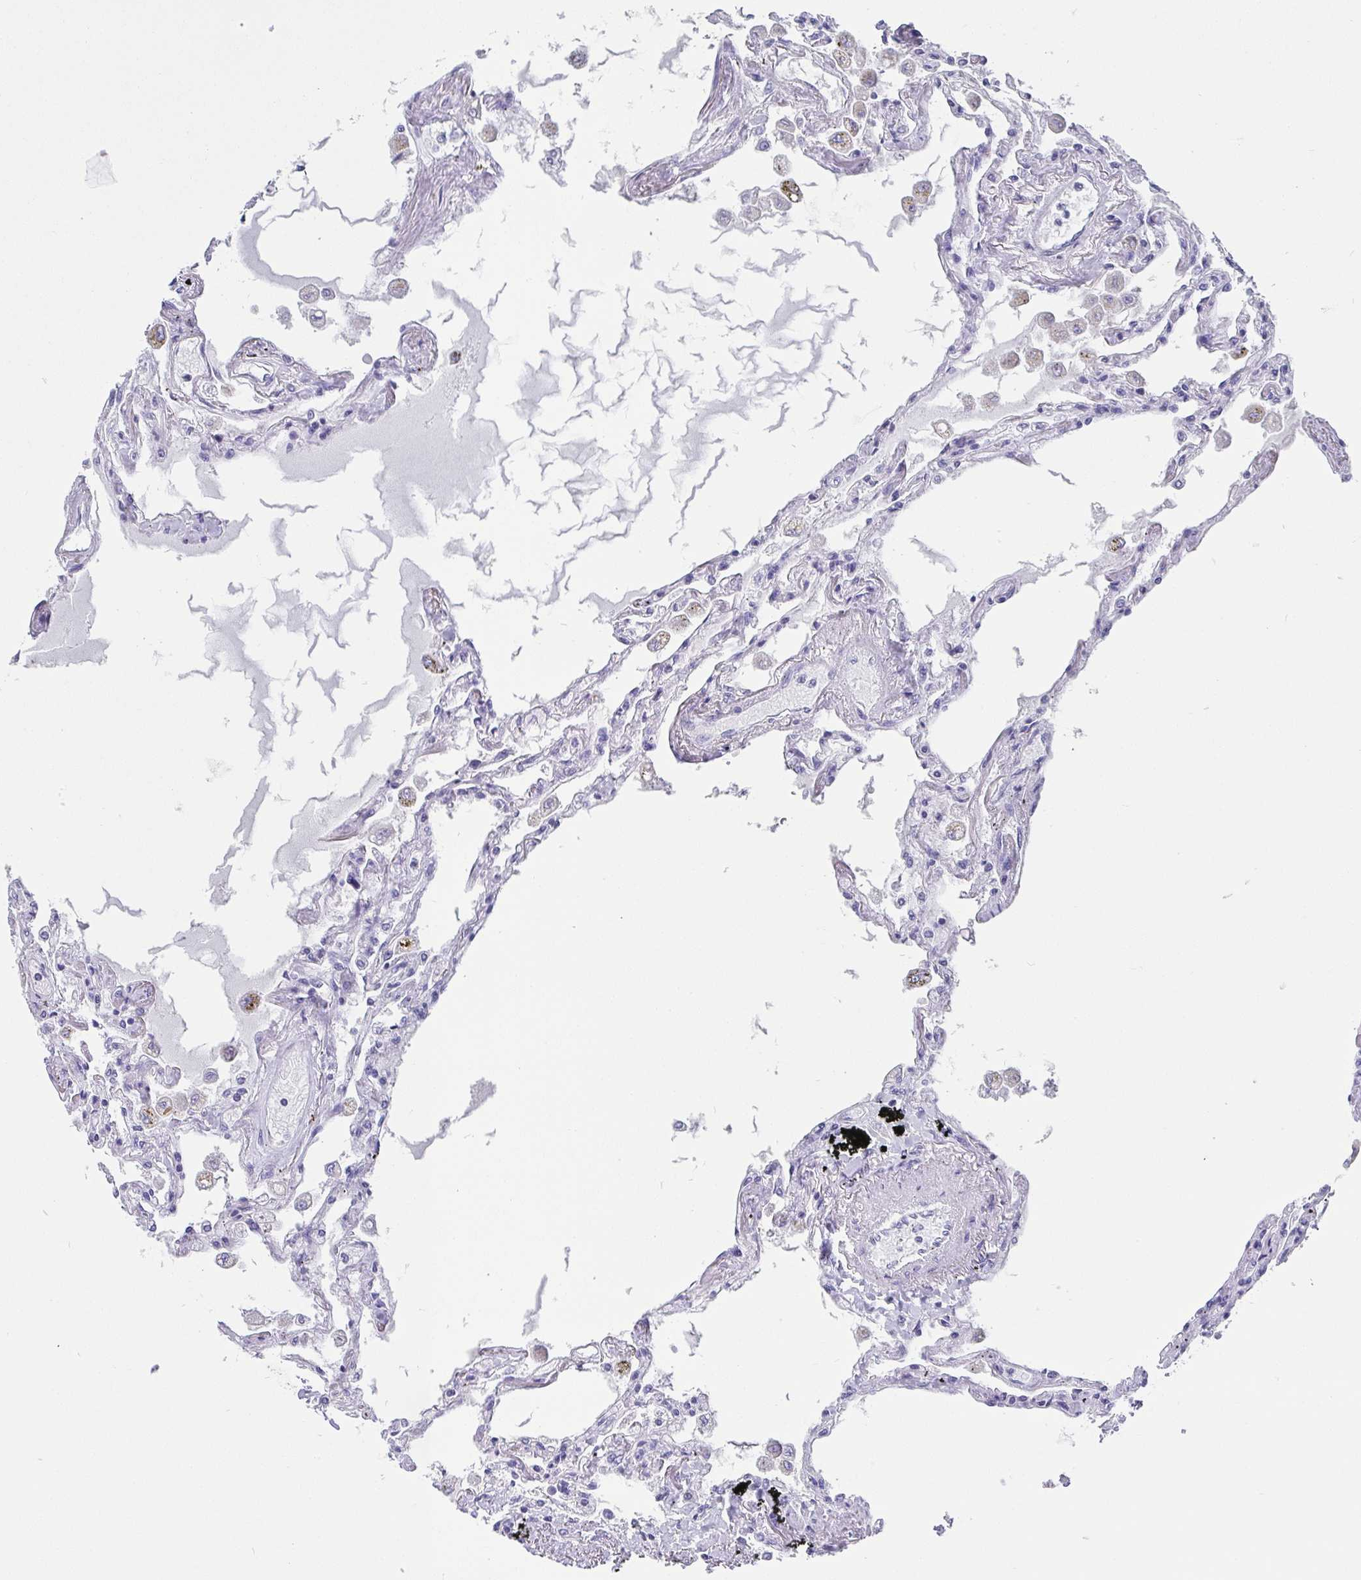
{"staining": {"intensity": "negative", "quantity": "none", "location": "none"}, "tissue": "lung", "cell_type": "Alveolar cells", "image_type": "normal", "snomed": [{"axis": "morphology", "description": "Normal tissue, NOS"}, {"axis": "morphology", "description": "Adenocarcinoma, NOS"}, {"axis": "topography", "description": "Cartilage tissue"}, {"axis": "topography", "description": "Lung"}], "caption": "High magnification brightfield microscopy of benign lung stained with DAB (3,3'-diaminobenzidine) (brown) and counterstained with hematoxylin (blue): alveolar cells show no significant positivity.", "gene": "SCGN", "patient": {"sex": "female", "age": 67}}